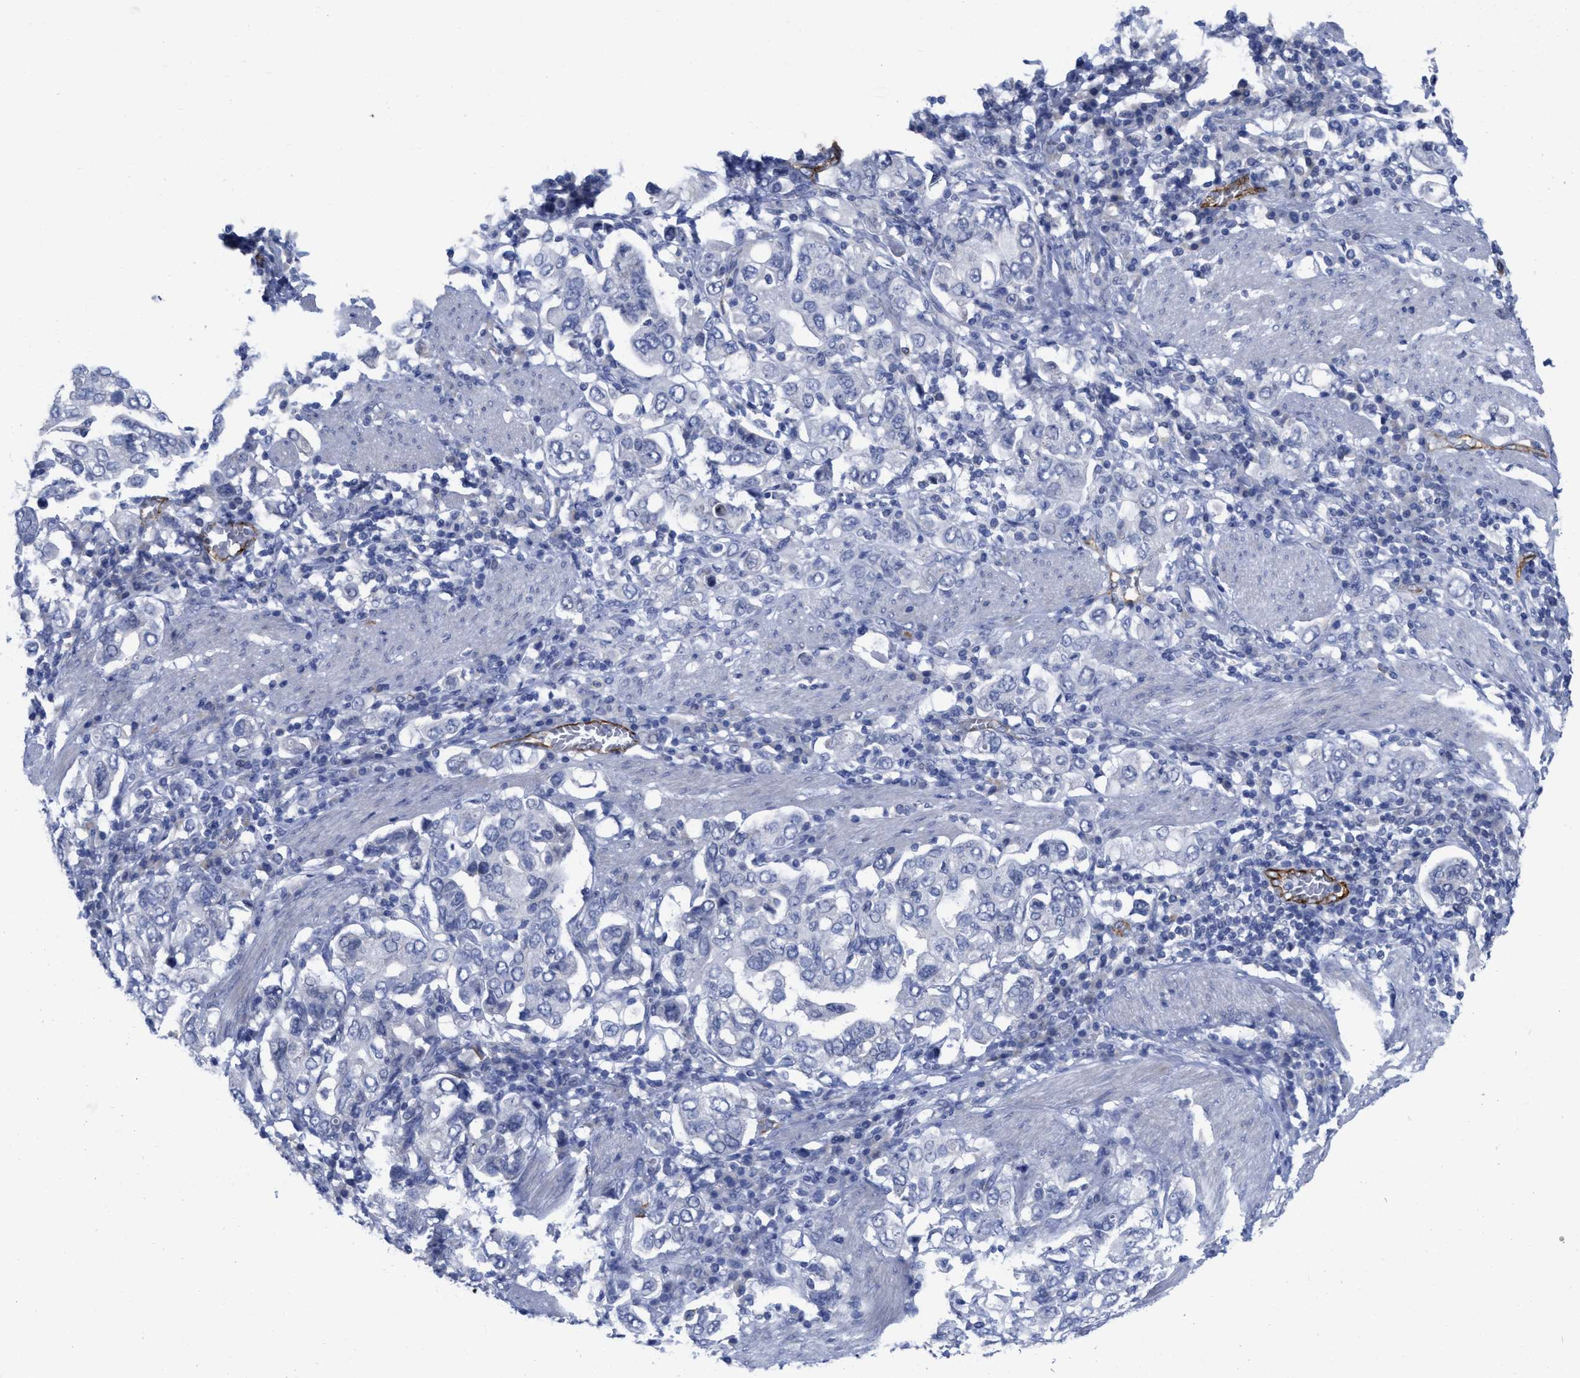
{"staining": {"intensity": "negative", "quantity": "none", "location": "none"}, "tissue": "stomach cancer", "cell_type": "Tumor cells", "image_type": "cancer", "snomed": [{"axis": "morphology", "description": "Adenocarcinoma, NOS"}, {"axis": "topography", "description": "Stomach, upper"}], "caption": "This is an immunohistochemistry image of human stomach cancer. There is no expression in tumor cells.", "gene": "ACKR1", "patient": {"sex": "male", "age": 62}}